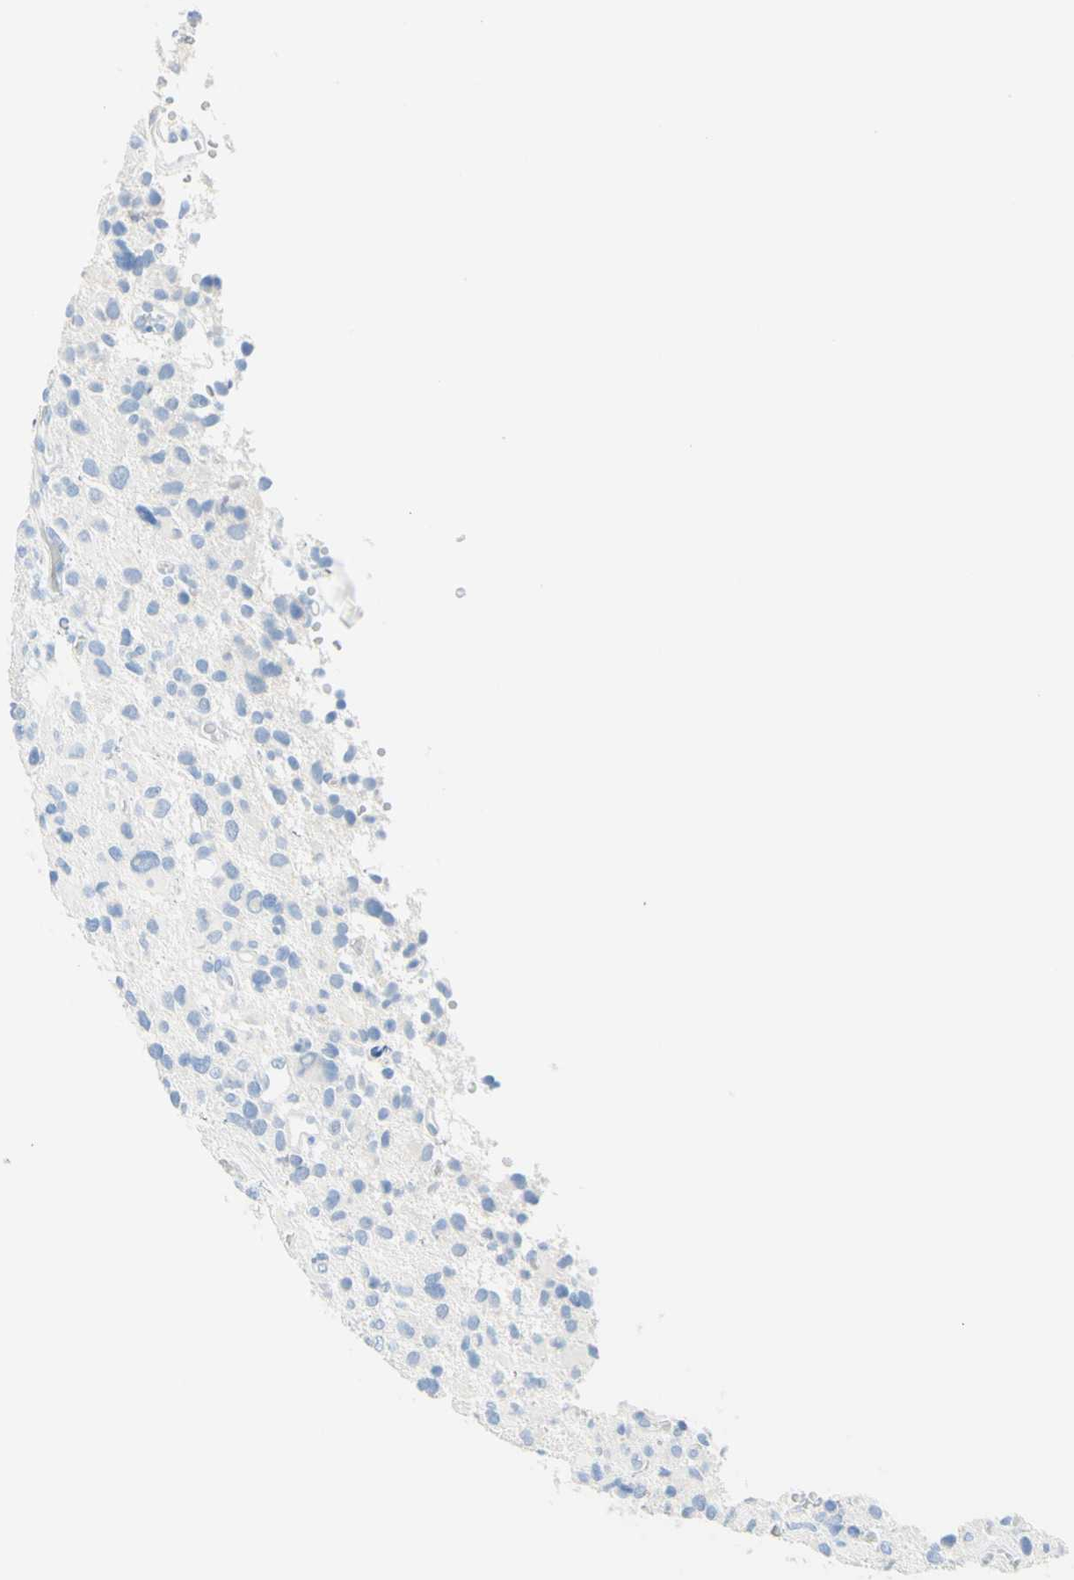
{"staining": {"intensity": "negative", "quantity": "none", "location": "none"}, "tissue": "glioma", "cell_type": "Tumor cells", "image_type": "cancer", "snomed": [{"axis": "morphology", "description": "Glioma, malignant, High grade"}, {"axis": "topography", "description": "Brain"}], "caption": "High magnification brightfield microscopy of malignant high-grade glioma stained with DAB (brown) and counterstained with hematoxylin (blue): tumor cells show no significant staining.", "gene": "IL6ST", "patient": {"sex": "male", "age": 48}}